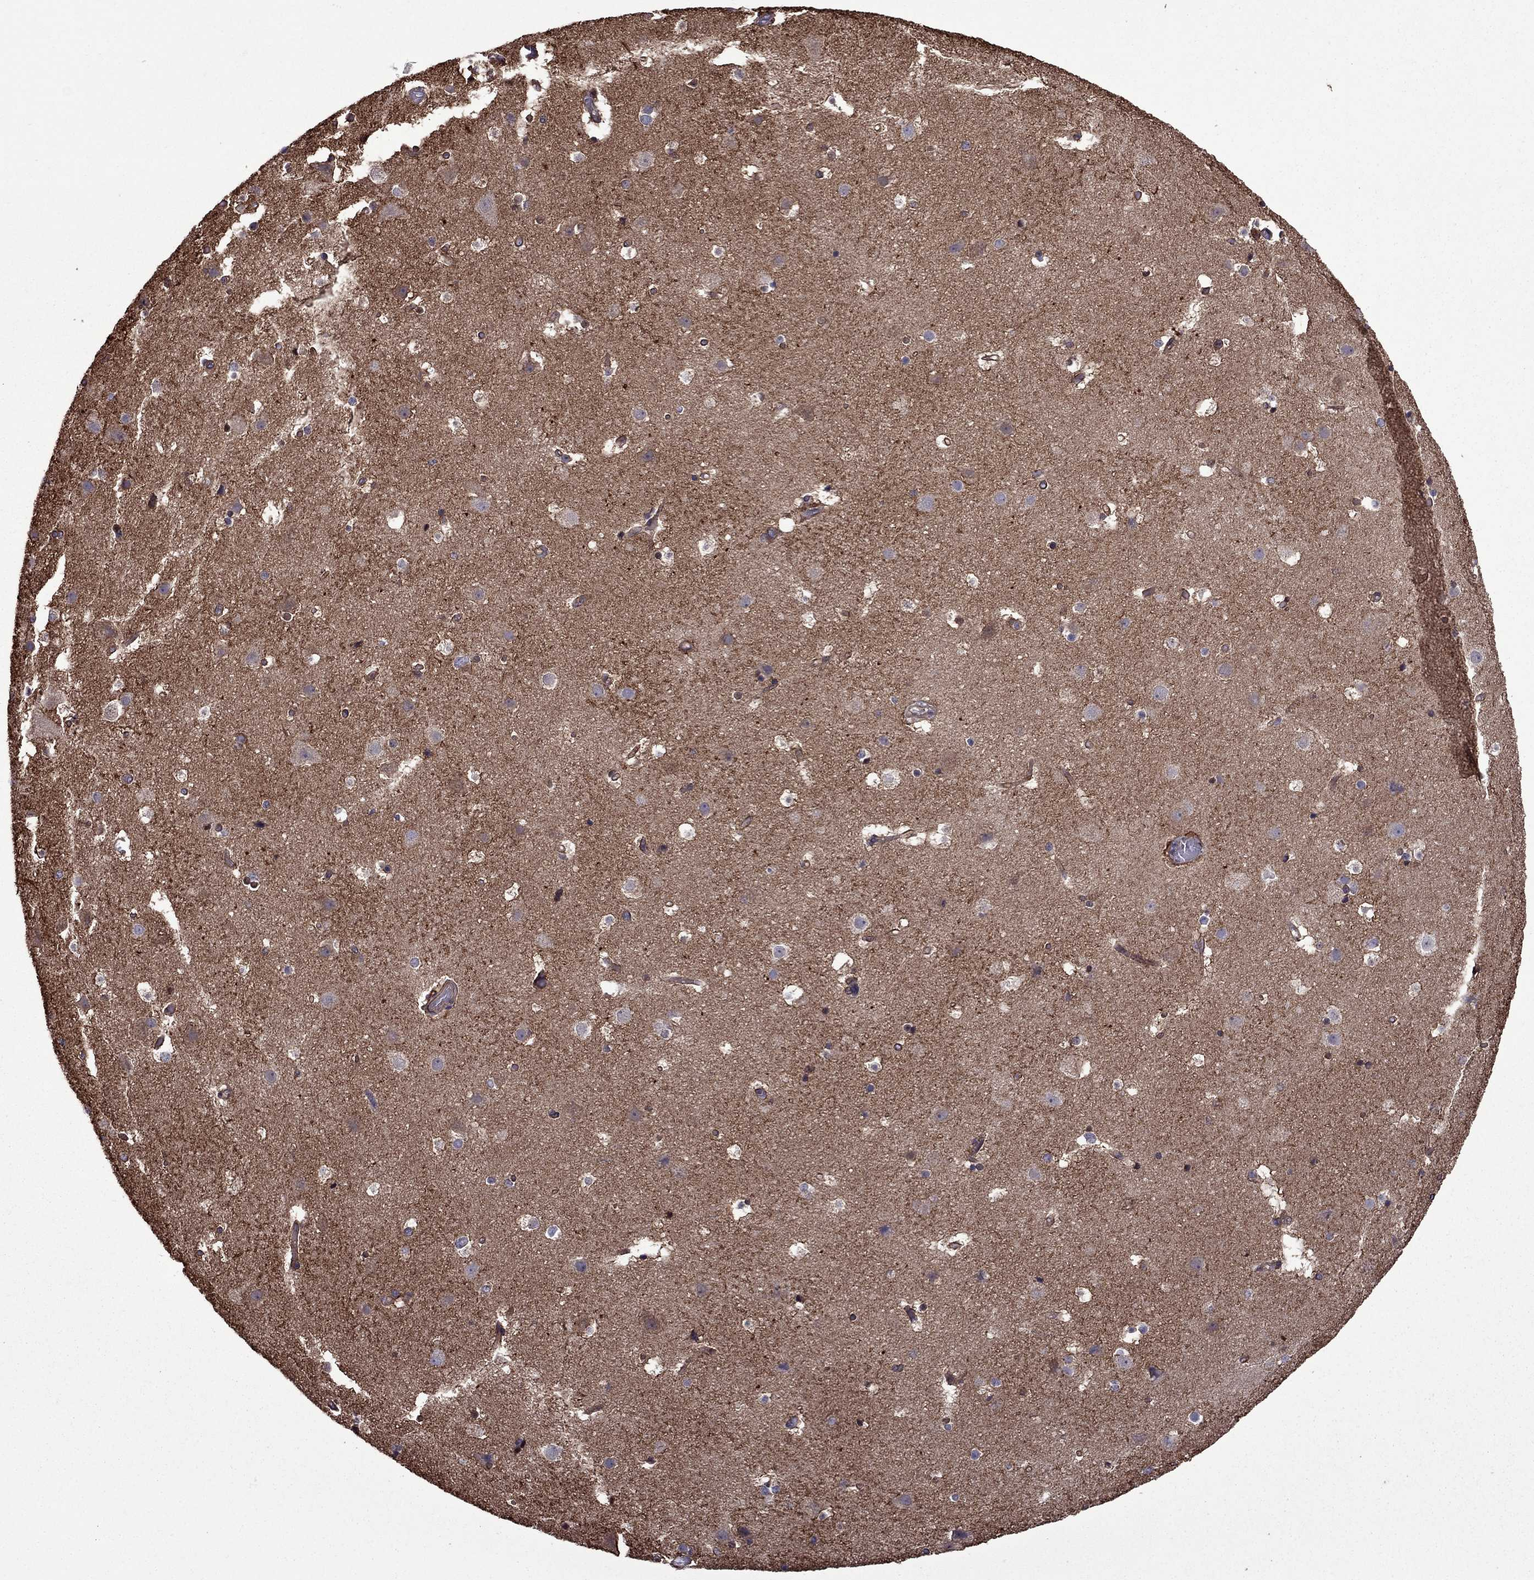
{"staining": {"intensity": "moderate", "quantity": "25%-75%", "location": "cytoplasmic/membranous"}, "tissue": "cerebral cortex", "cell_type": "Endothelial cells", "image_type": "normal", "snomed": [{"axis": "morphology", "description": "Normal tissue, NOS"}, {"axis": "topography", "description": "Cerebral cortex"}], "caption": "The immunohistochemical stain labels moderate cytoplasmic/membranous positivity in endothelial cells of benign cerebral cortex.", "gene": "ITGB1", "patient": {"sex": "female", "age": 52}}